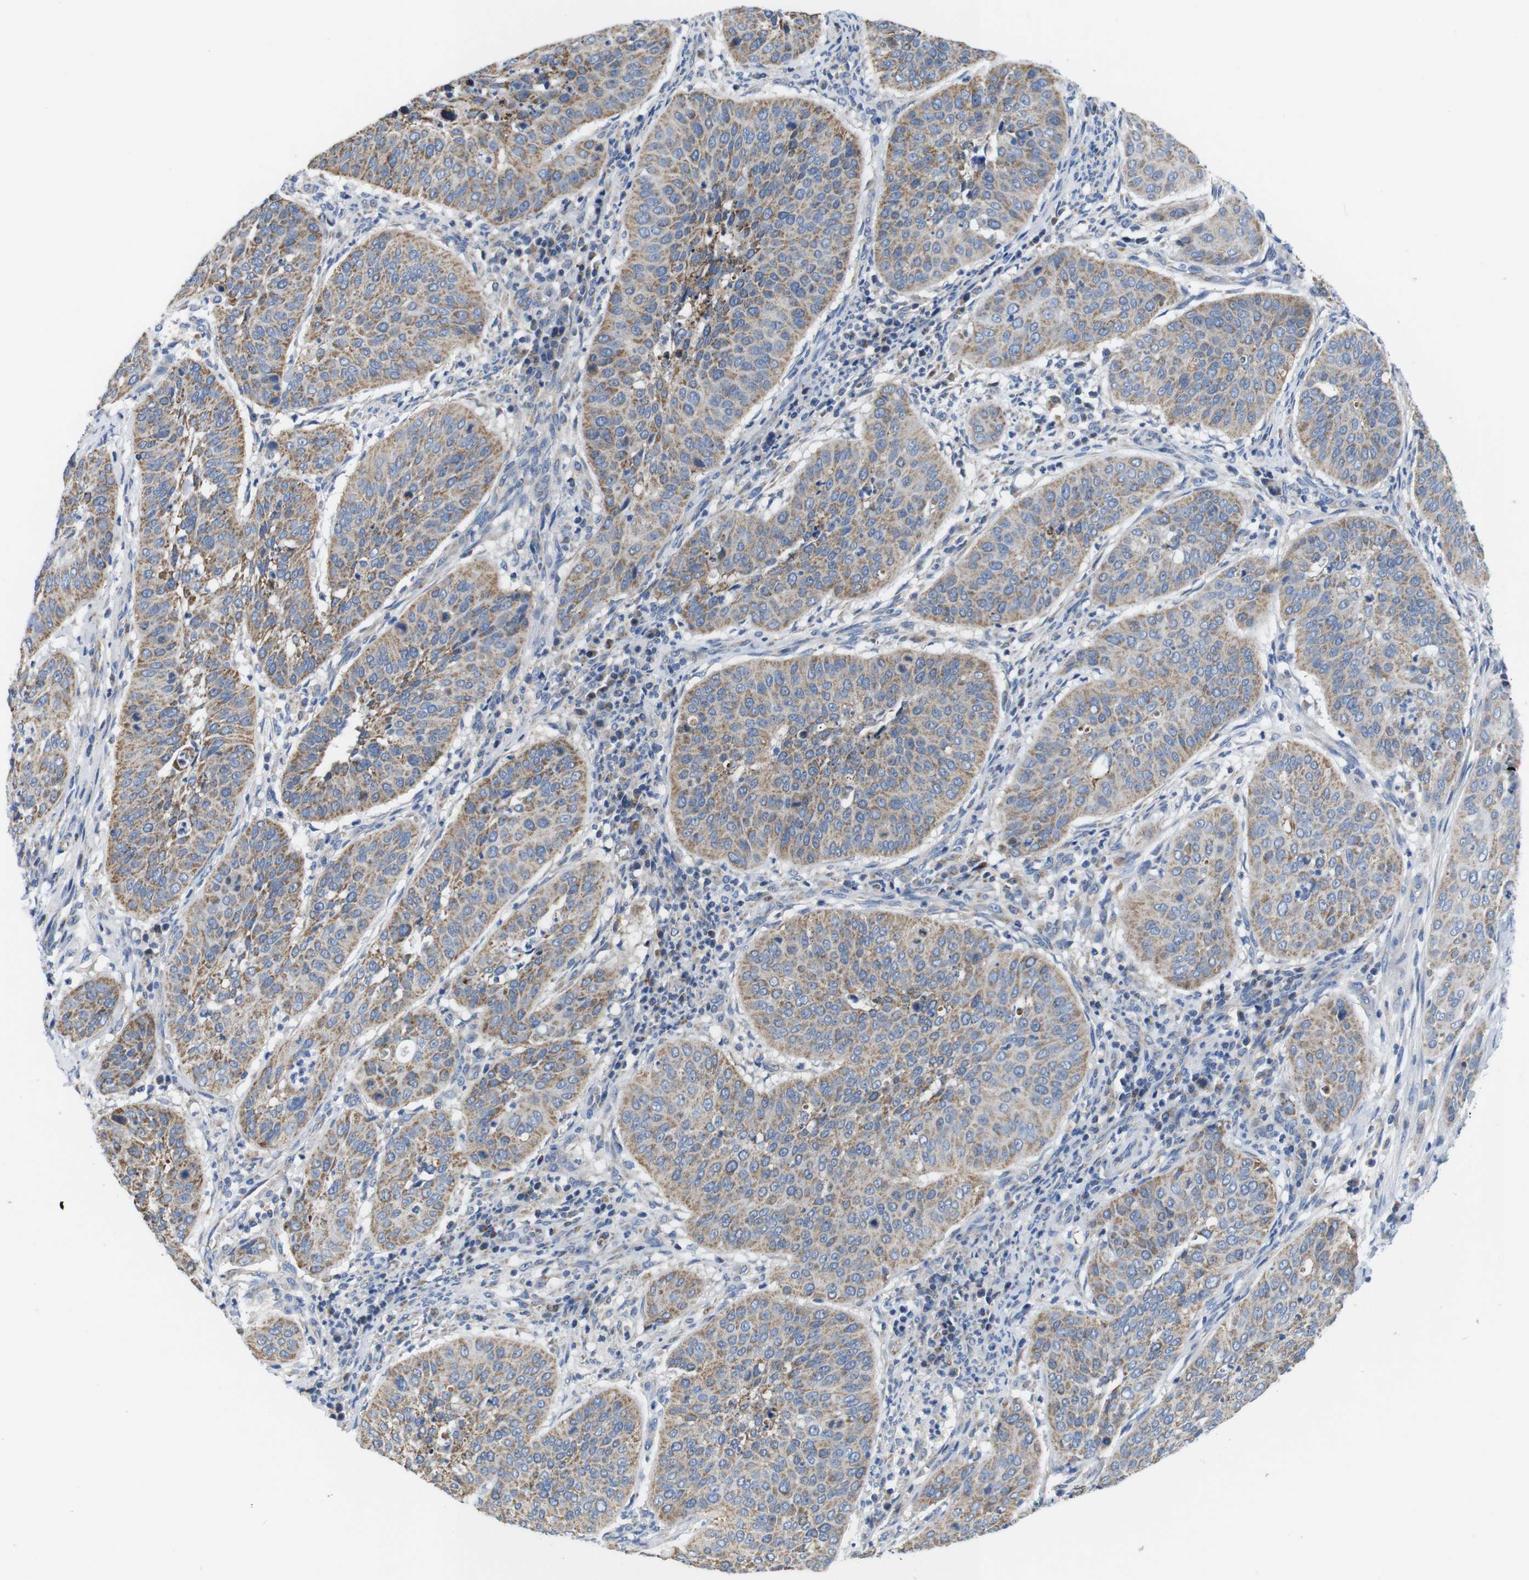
{"staining": {"intensity": "moderate", "quantity": ">75%", "location": "cytoplasmic/membranous"}, "tissue": "cervical cancer", "cell_type": "Tumor cells", "image_type": "cancer", "snomed": [{"axis": "morphology", "description": "Normal tissue, NOS"}, {"axis": "morphology", "description": "Squamous cell carcinoma, NOS"}, {"axis": "topography", "description": "Cervix"}], "caption": "This micrograph exhibits squamous cell carcinoma (cervical) stained with IHC to label a protein in brown. The cytoplasmic/membranous of tumor cells show moderate positivity for the protein. Nuclei are counter-stained blue.", "gene": "F2RL1", "patient": {"sex": "female", "age": 39}}